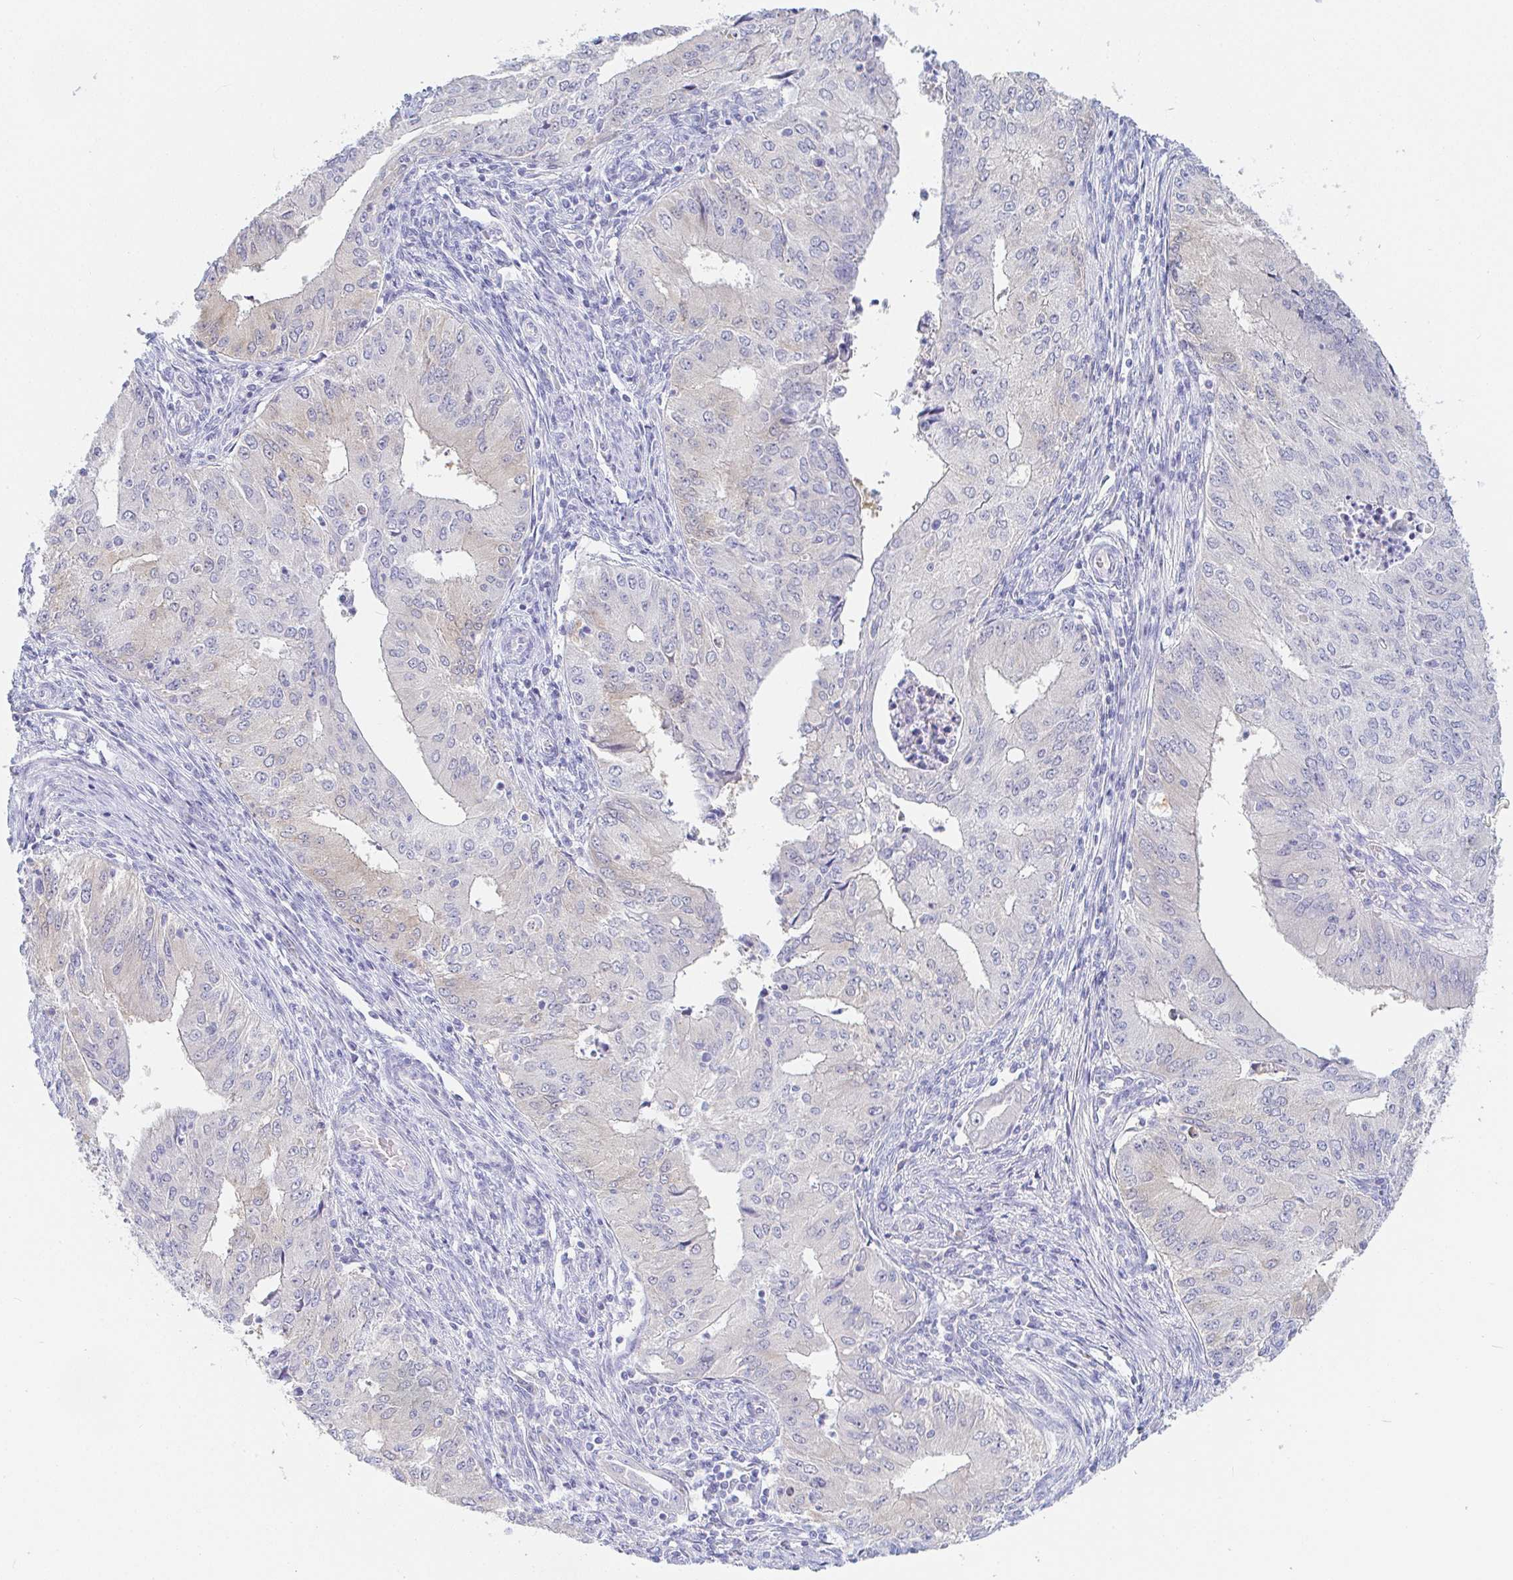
{"staining": {"intensity": "negative", "quantity": "none", "location": "none"}, "tissue": "endometrial cancer", "cell_type": "Tumor cells", "image_type": "cancer", "snomed": [{"axis": "morphology", "description": "Adenocarcinoma, NOS"}, {"axis": "topography", "description": "Endometrium"}], "caption": "This is a histopathology image of IHC staining of adenocarcinoma (endometrial), which shows no positivity in tumor cells.", "gene": "PDE6B", "patient": {"sex": "female", "age": 50}}